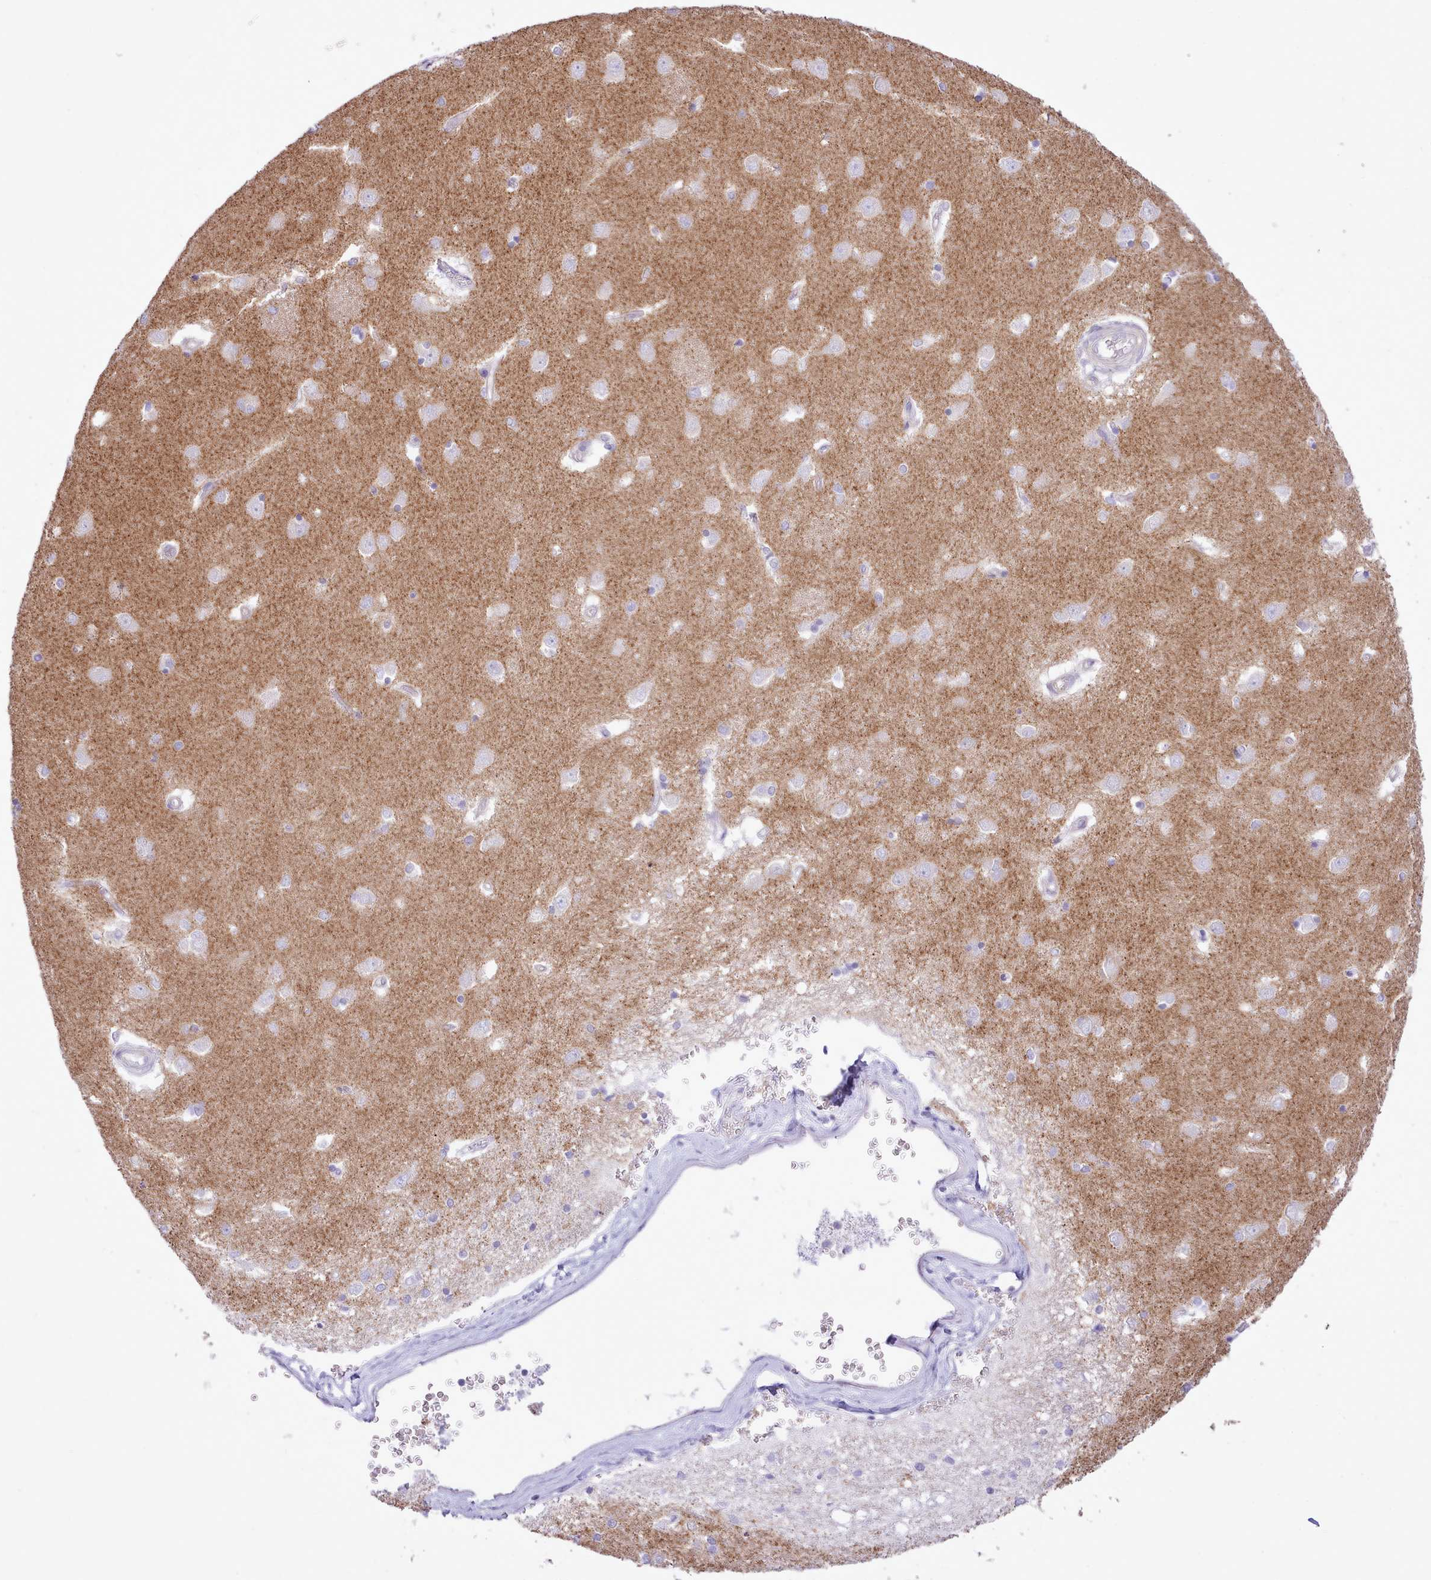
{"staining": {"intensity": "negative", "quantity": "none", "location": "none"}, "tissue": "caudate", "cell_type": "Glial cells", "image_type": "normal", "snomed": [{"axis": "morphology", "description": "Normal tissue, NOS"}, {"axis": "topography", "description": "Lateral ventricle wall"}], "caption": "Micrograph shows no significant protein expression in glial cells of benign caudate. (DAB immunohistochemistry (IHC) with hematoxylin counter stain).", "gene": "MDFI", "patient": {"sex": "male", "age": 37}}